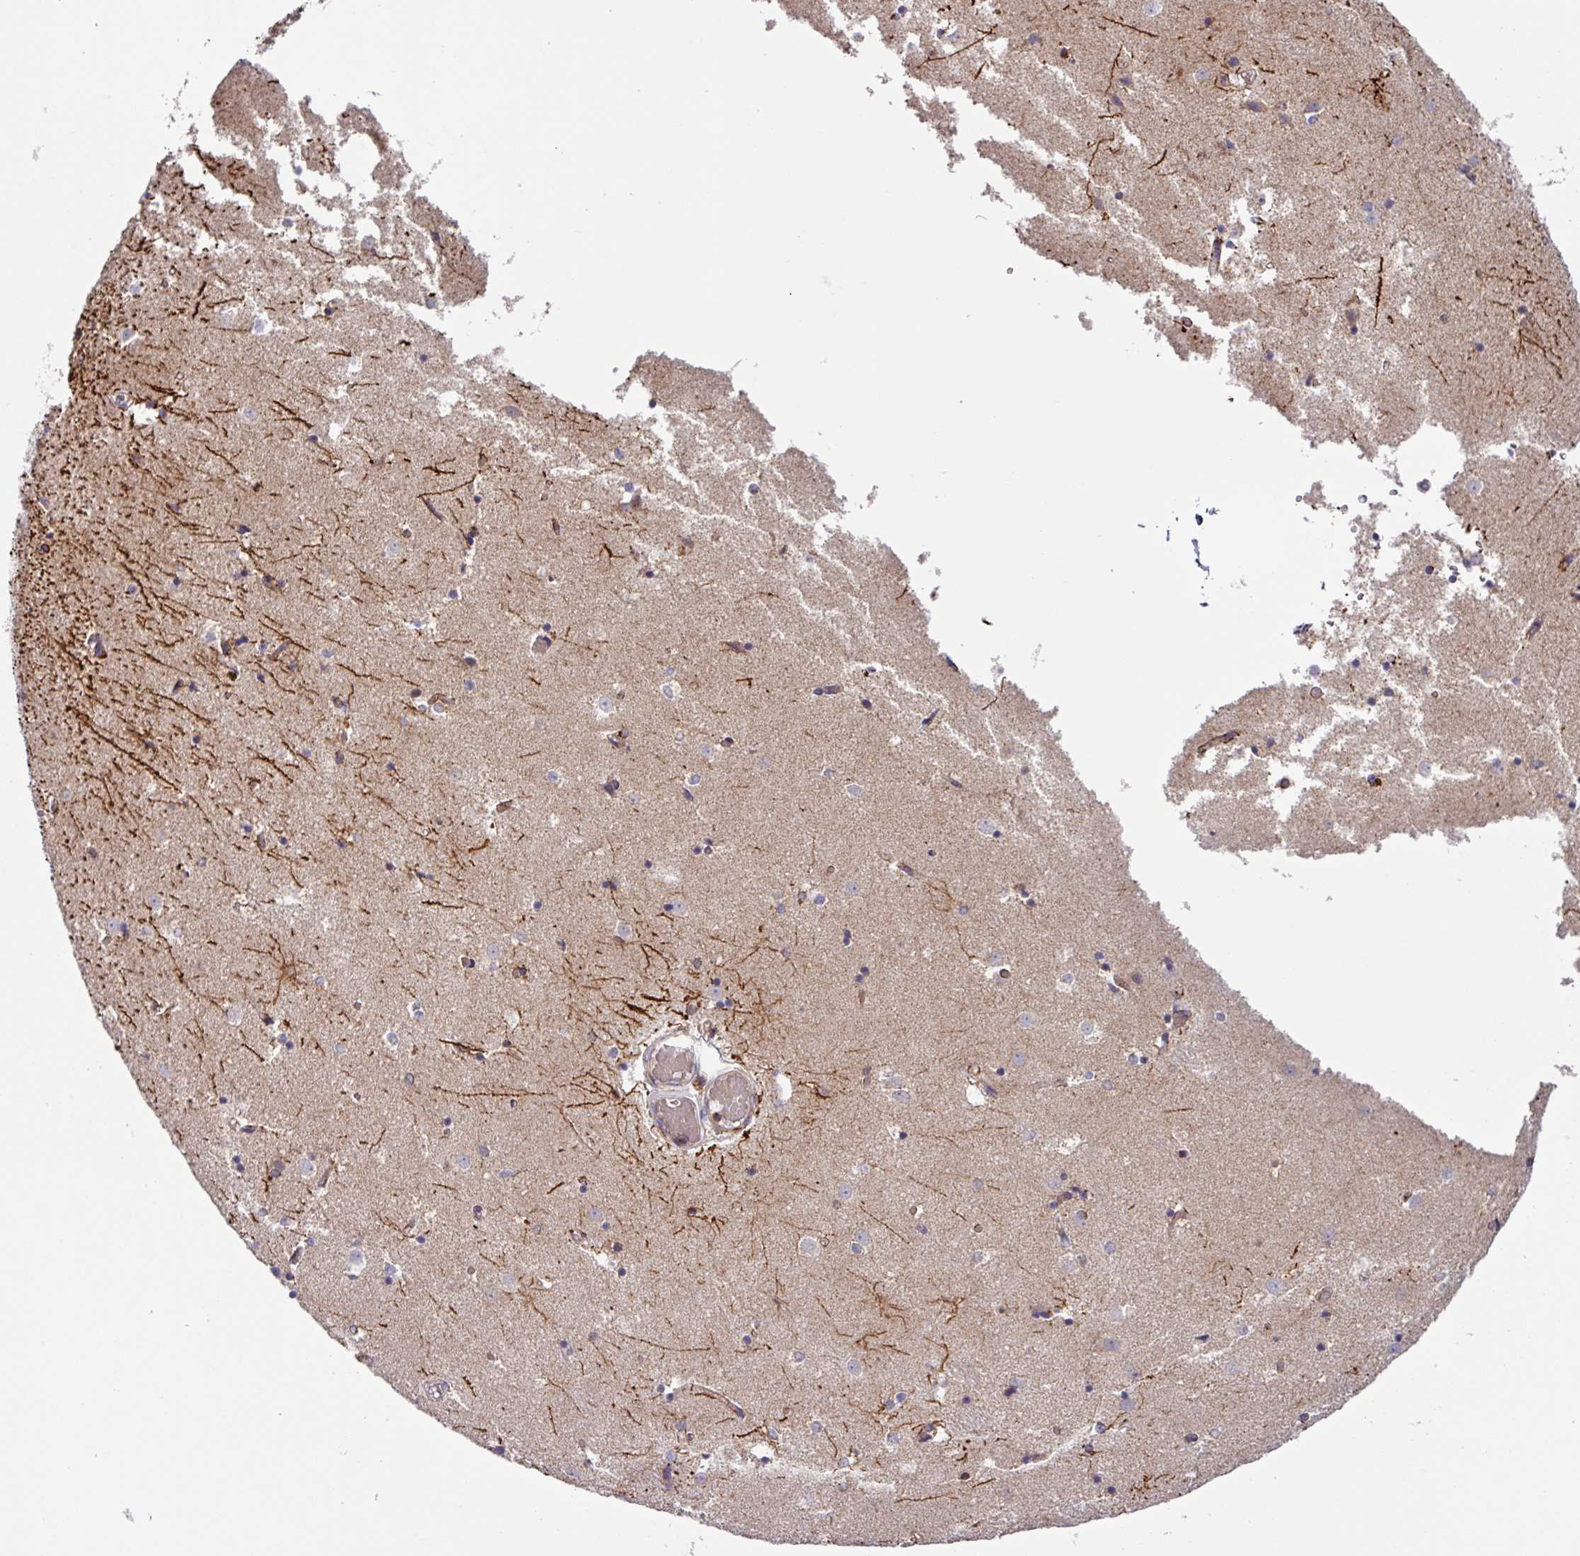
{"staining": {"intensity": "moderate", "quantity": "<25%", "location": "cytoplasmic/membranous"}, "tissue": "caudate", "cell_type": "Glial cells", "image_type": "normal", "snomed": [{"axis": "morphology", "description": "Normal tissue, NOS"}, {"axis": "topography", "description": "Lateral ventricle wall"}], "caption": "Human caudate stained for a protein (brown) demonstrates moderate cytoplasmic/membranous positive positivity in approximately <25% of glial cells.", "gene": "AKIRIN1", "patient": {"sex": "female", "age": 52}}